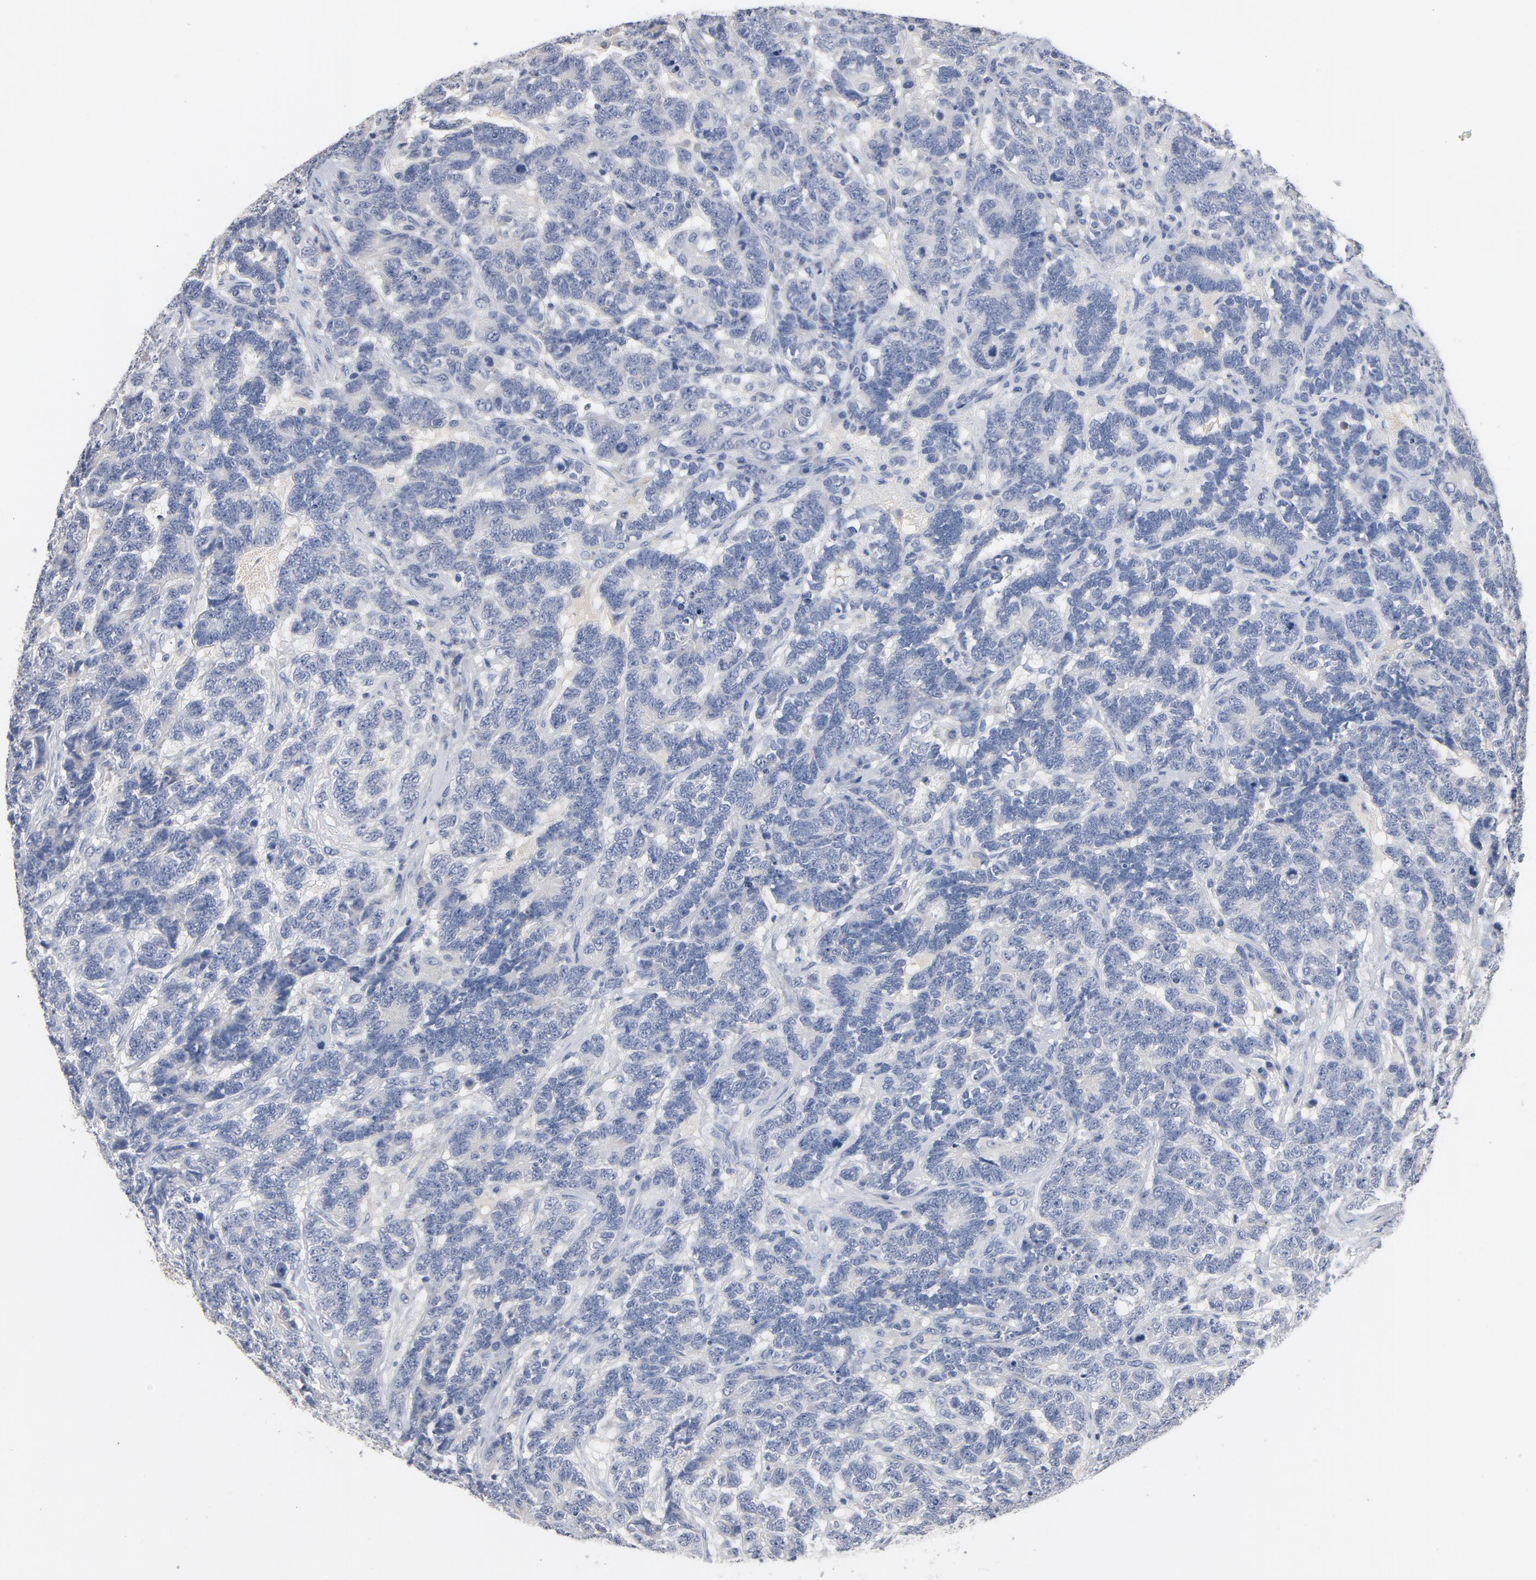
{"staining": {"intensity": "negative", "quantity": "none", "location": "none"}, "tissue": "testis cancer", "cell_type": "Tumor cells", "image_type": "cancer", "snomed": [{"axis": "morphology", "description": "Carcinoma, Embryonal, NOS"}, {"axis": "topography", "description": "Testis"}], "caption": "Tumor cells show no significant protein positivity in testis cancer.", "gene": "ZCCHC13", "patient": {"sex": "male", "age": 26}}